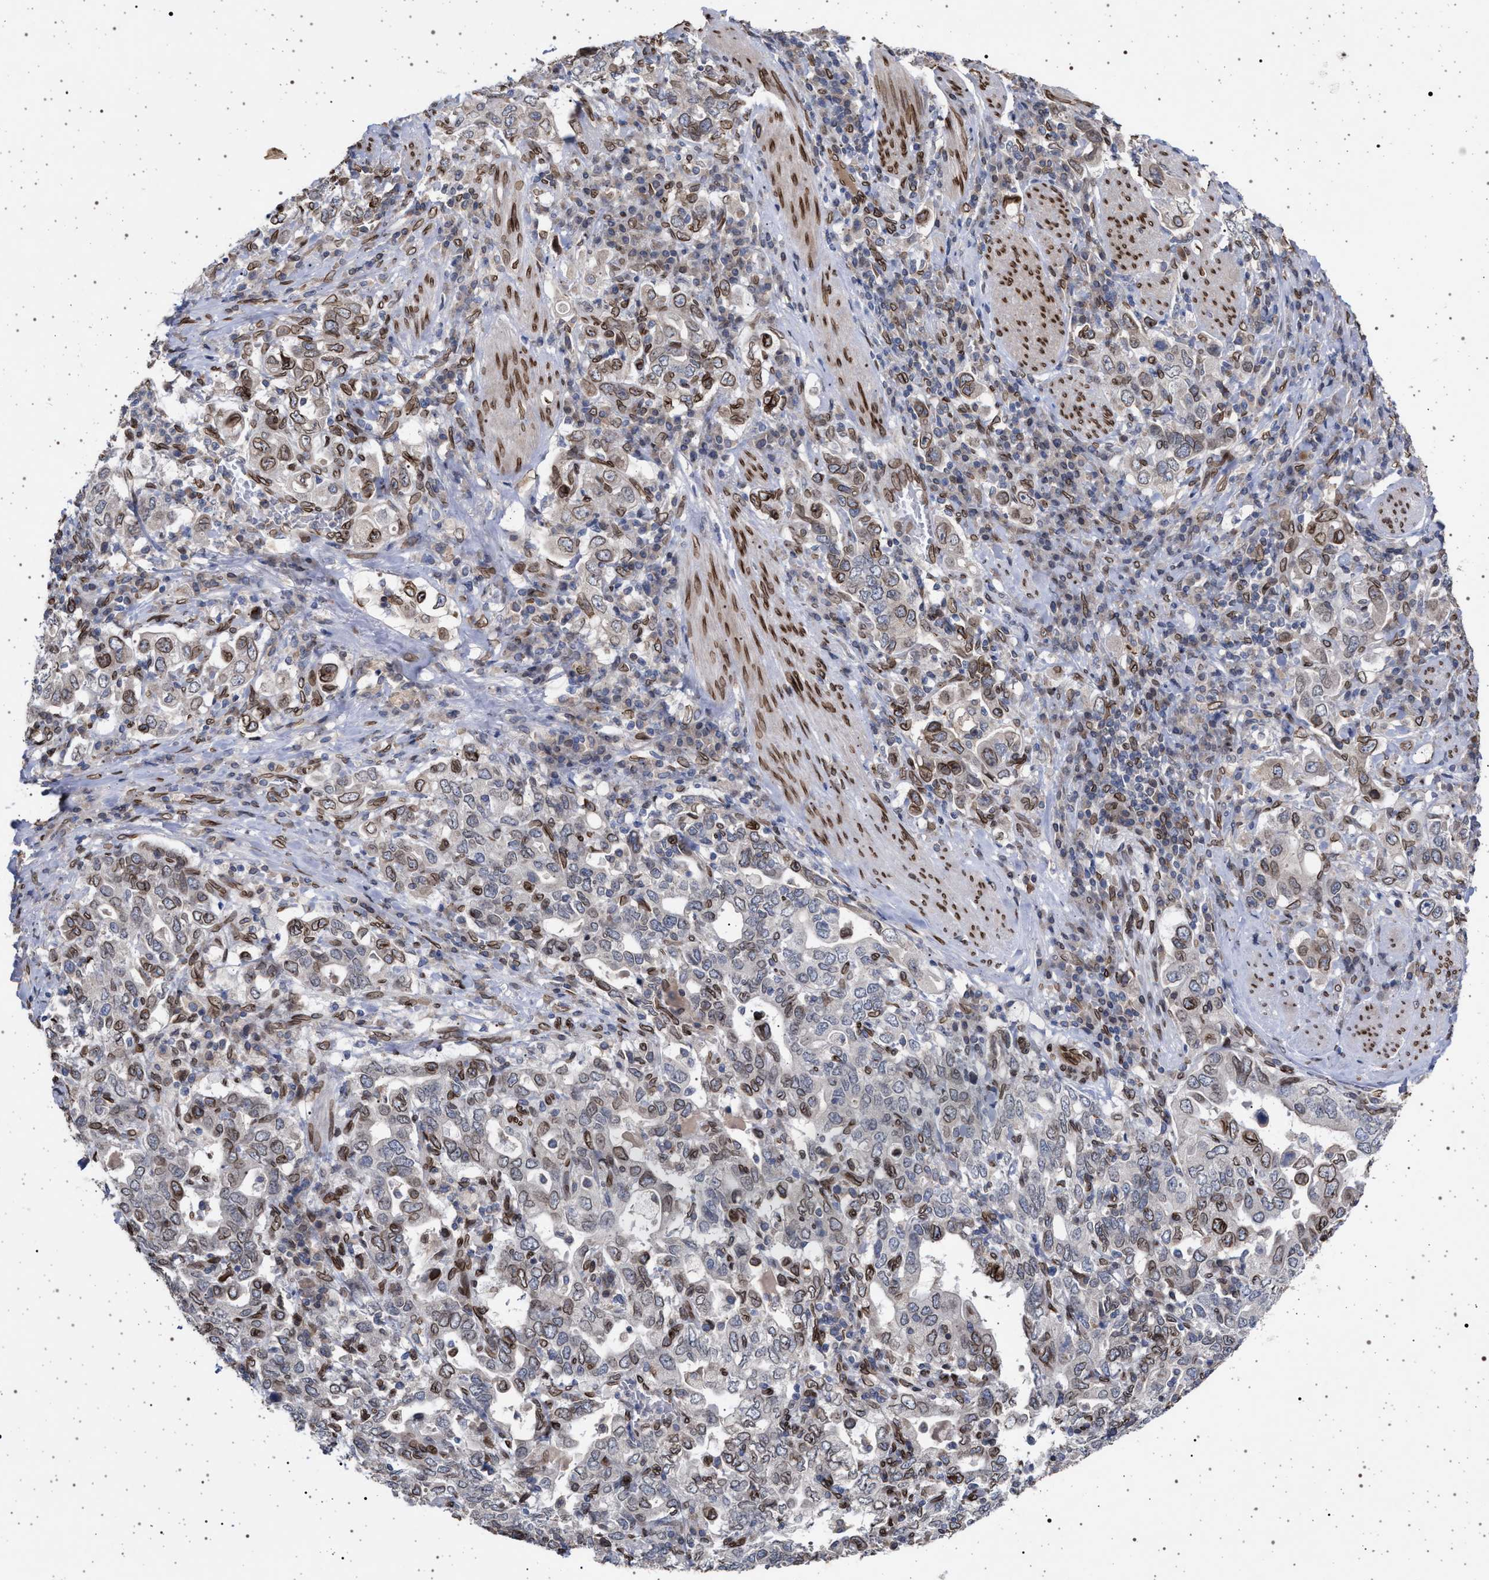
{"staining": {"intensity": "moderate", "quantity": "25%-75%", "location": "cytoplasmic/membranous,nuclear"}, "tissue": "stomach cancer", "cell_type": "Tumor cells", "image_type": "cancer", "snomed": [{"axis": "morphology", "description": "Adenocarcinoma, NOS"}, {"axis": "topography", "description": "Stomach, upper"}], "caption": "Stomach adenocarcinoma was stained to show a protein in brown. There is medium levels of moderate cytoplasmic/membranous and nuclear staining in about 25%-75% of tumor cells.", "gene": "ING2", "patient": {"sex": "male", "age": 62}}